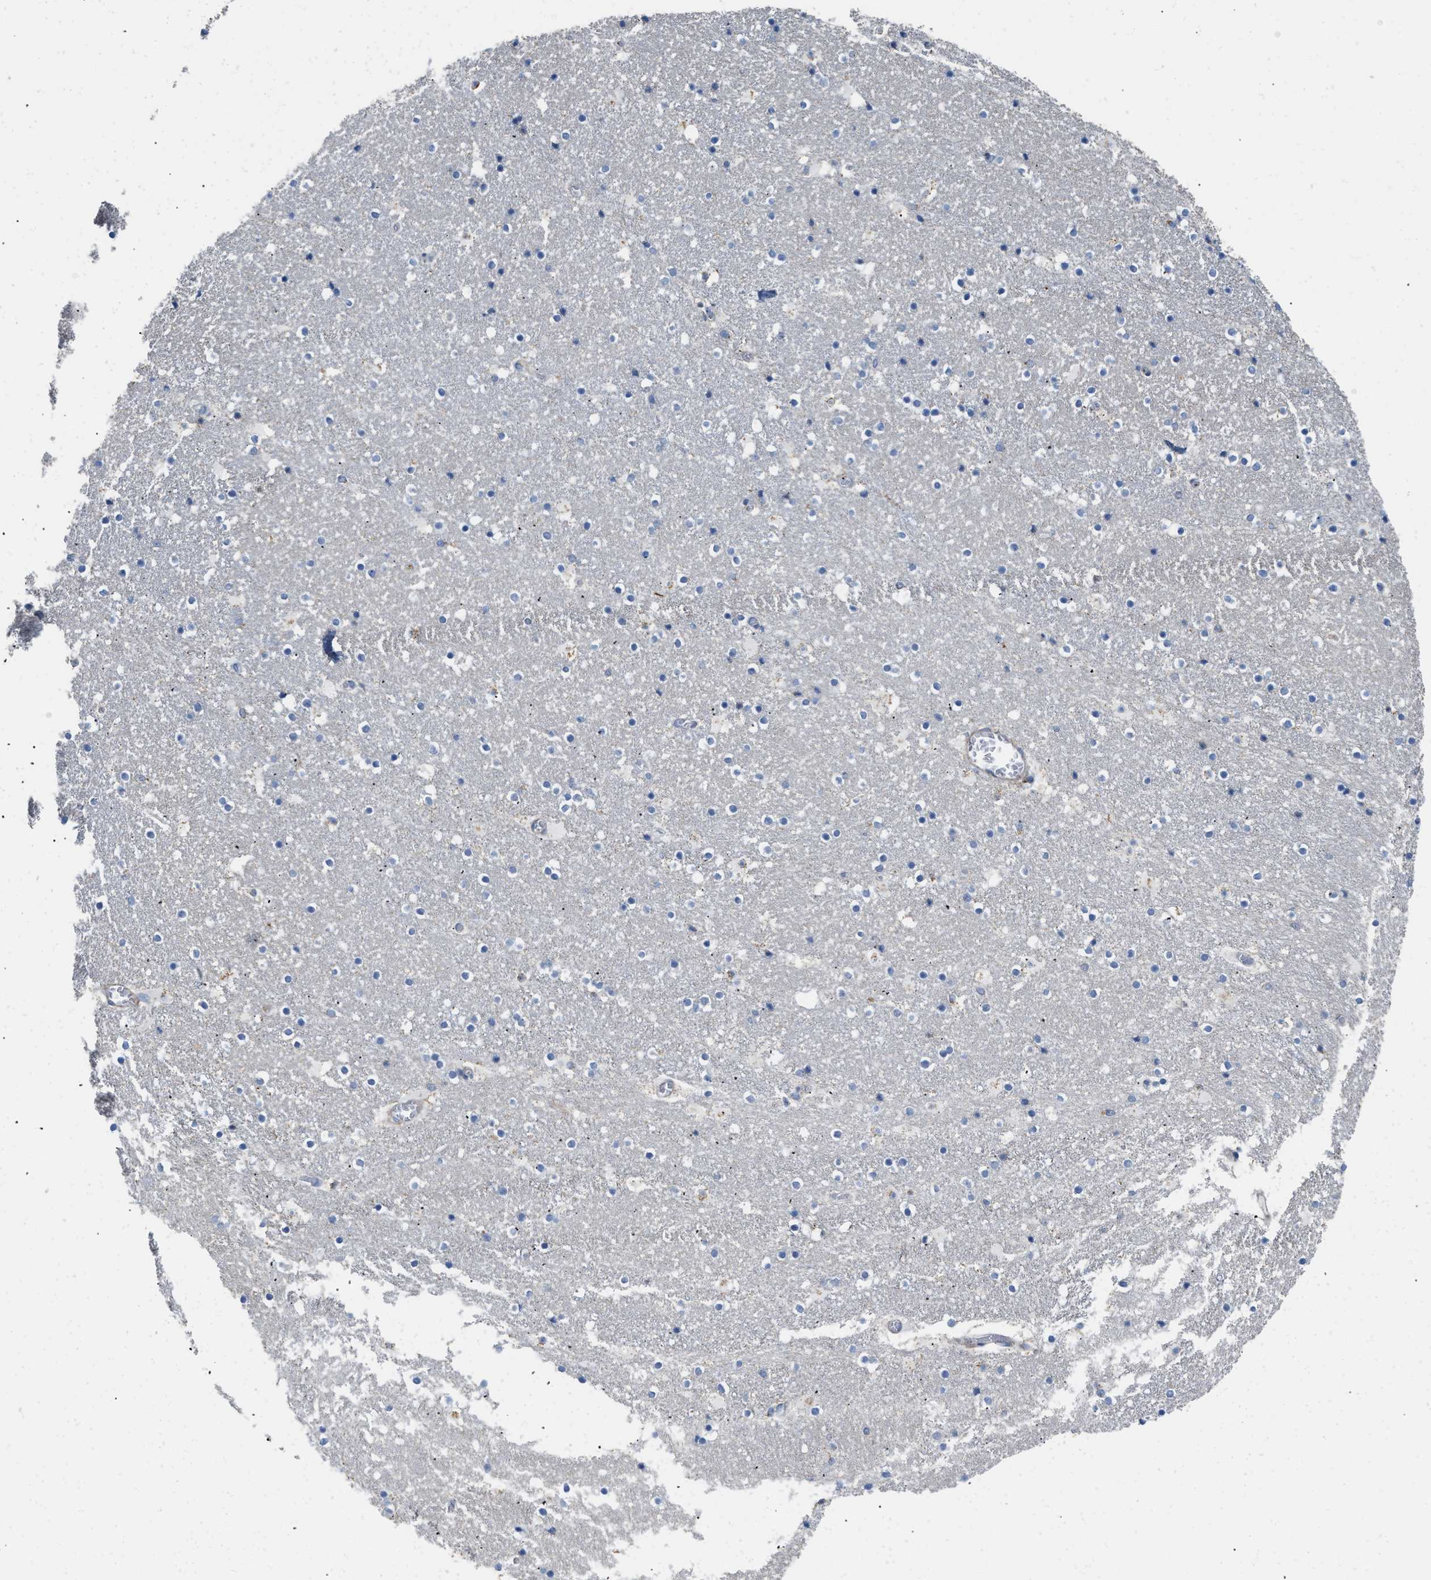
{"staining": {"intensity": "moderate", "quantity": "<25%", "location": "cytoplasmic/membranous"}, "tissue": "caudate", "cell_type": "Glial cells", "image_type": "normal", "snomed": [{"axis": "morphology", "description": "Normal tissue, NOS"}, {"axis": "topography", "description": "Lateral ventricle wall"}], "caption": "Immunohistochemistry (IHC) photomicrograph of unremarkable caudate: caudate stained using immunohistochemistry displays low levels of moderate protein expression localized specifically in the cytoplasmic/membranous of glial cells, appearing as a cytoplasmic/membranous brown color.", "gene": "GRB10", "patient": {"sex": "male", "age": 45}}